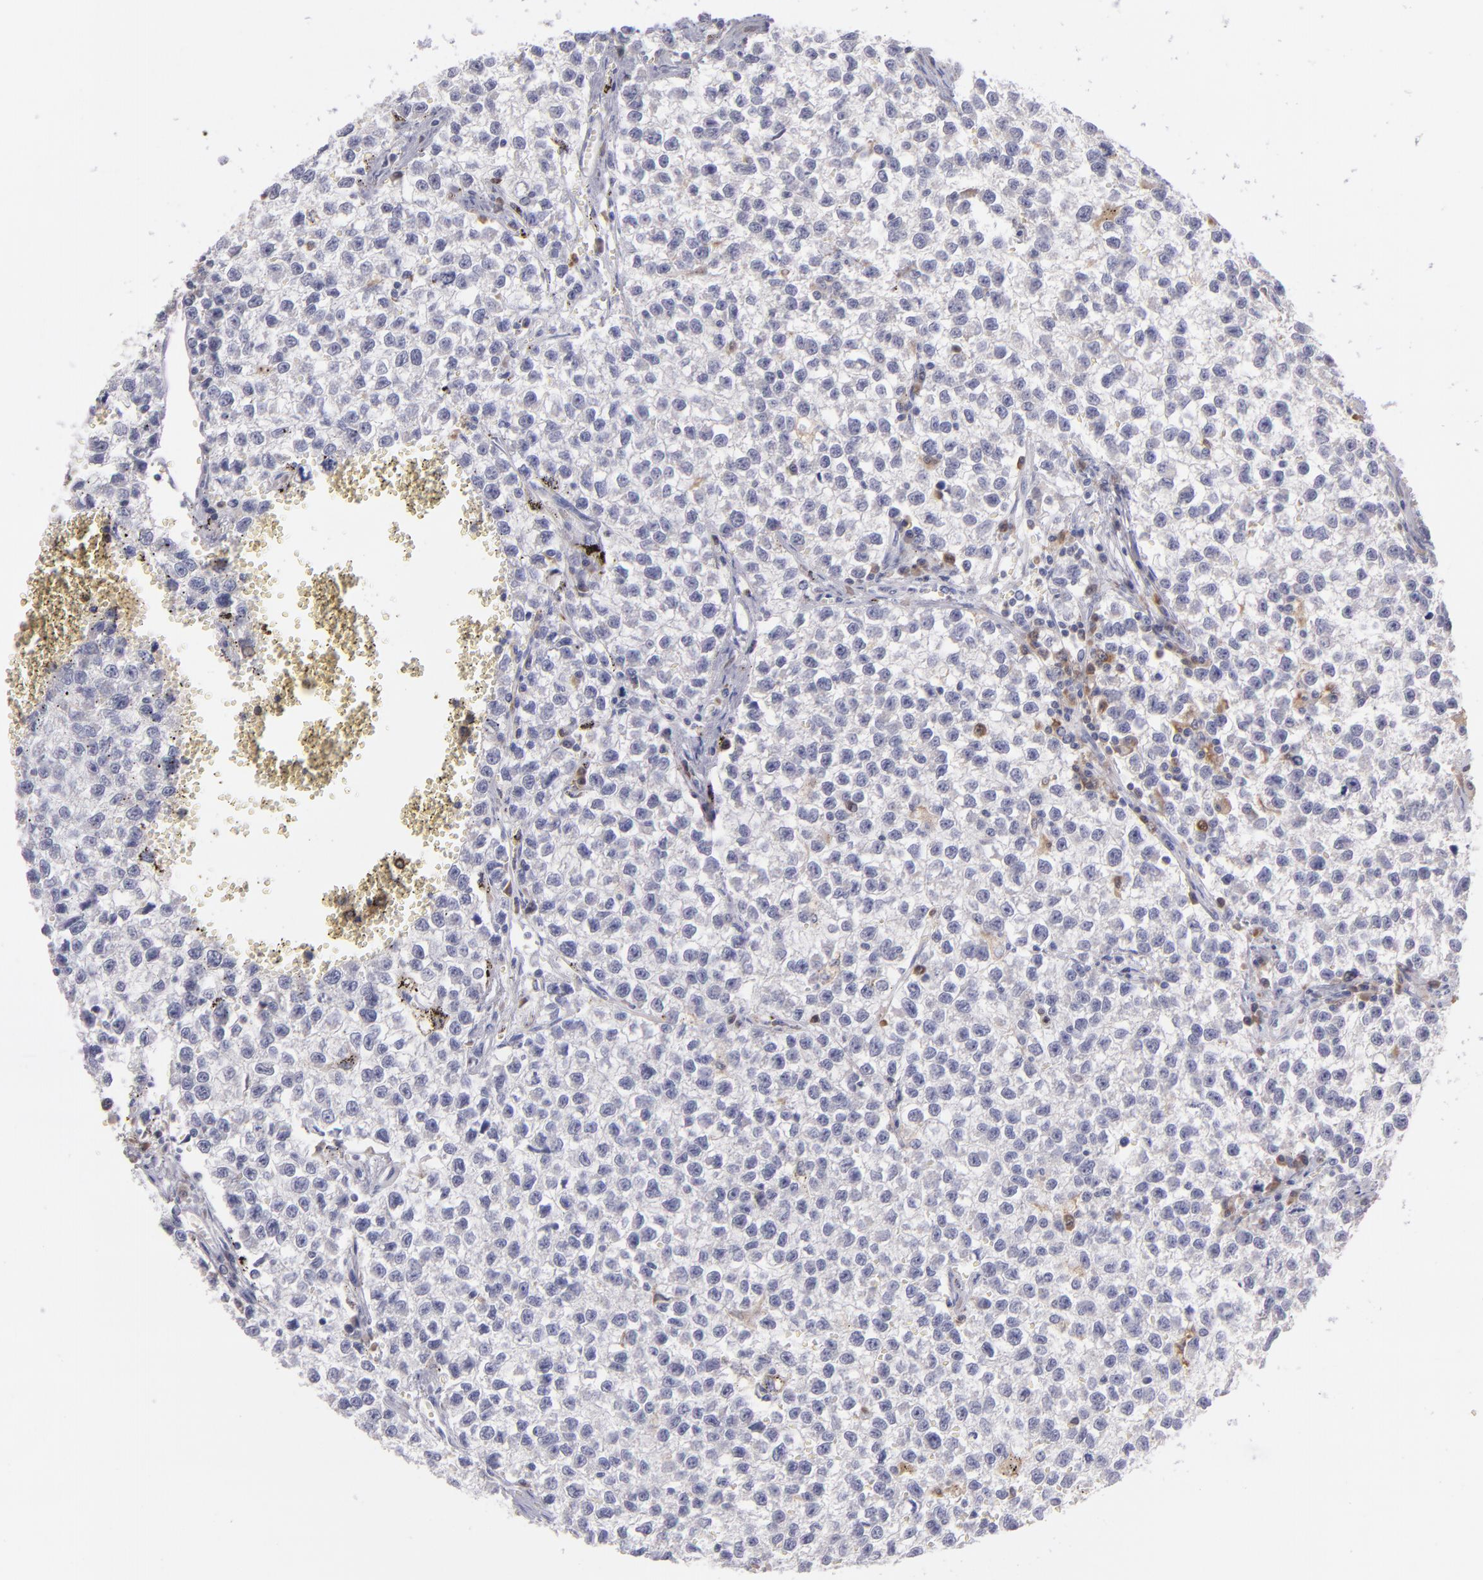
{"staining": {"intensity": "negative", "quantity": "none", "location": "none"}, "tissue": "testis cancer", "cell_type": "Tumor cells", "image_type": "cancer", "snomed": [{"axis": "morphology", "description": "Seminoma, NOS"}, {"axis": "topography", "description": "Testis"}], "caption": "Micrograph shows no protein staining in tumor cells of seminoma (testis) tissue.", "gene": "PRKCD", "patient": {"sex": "male", "age": 35}}